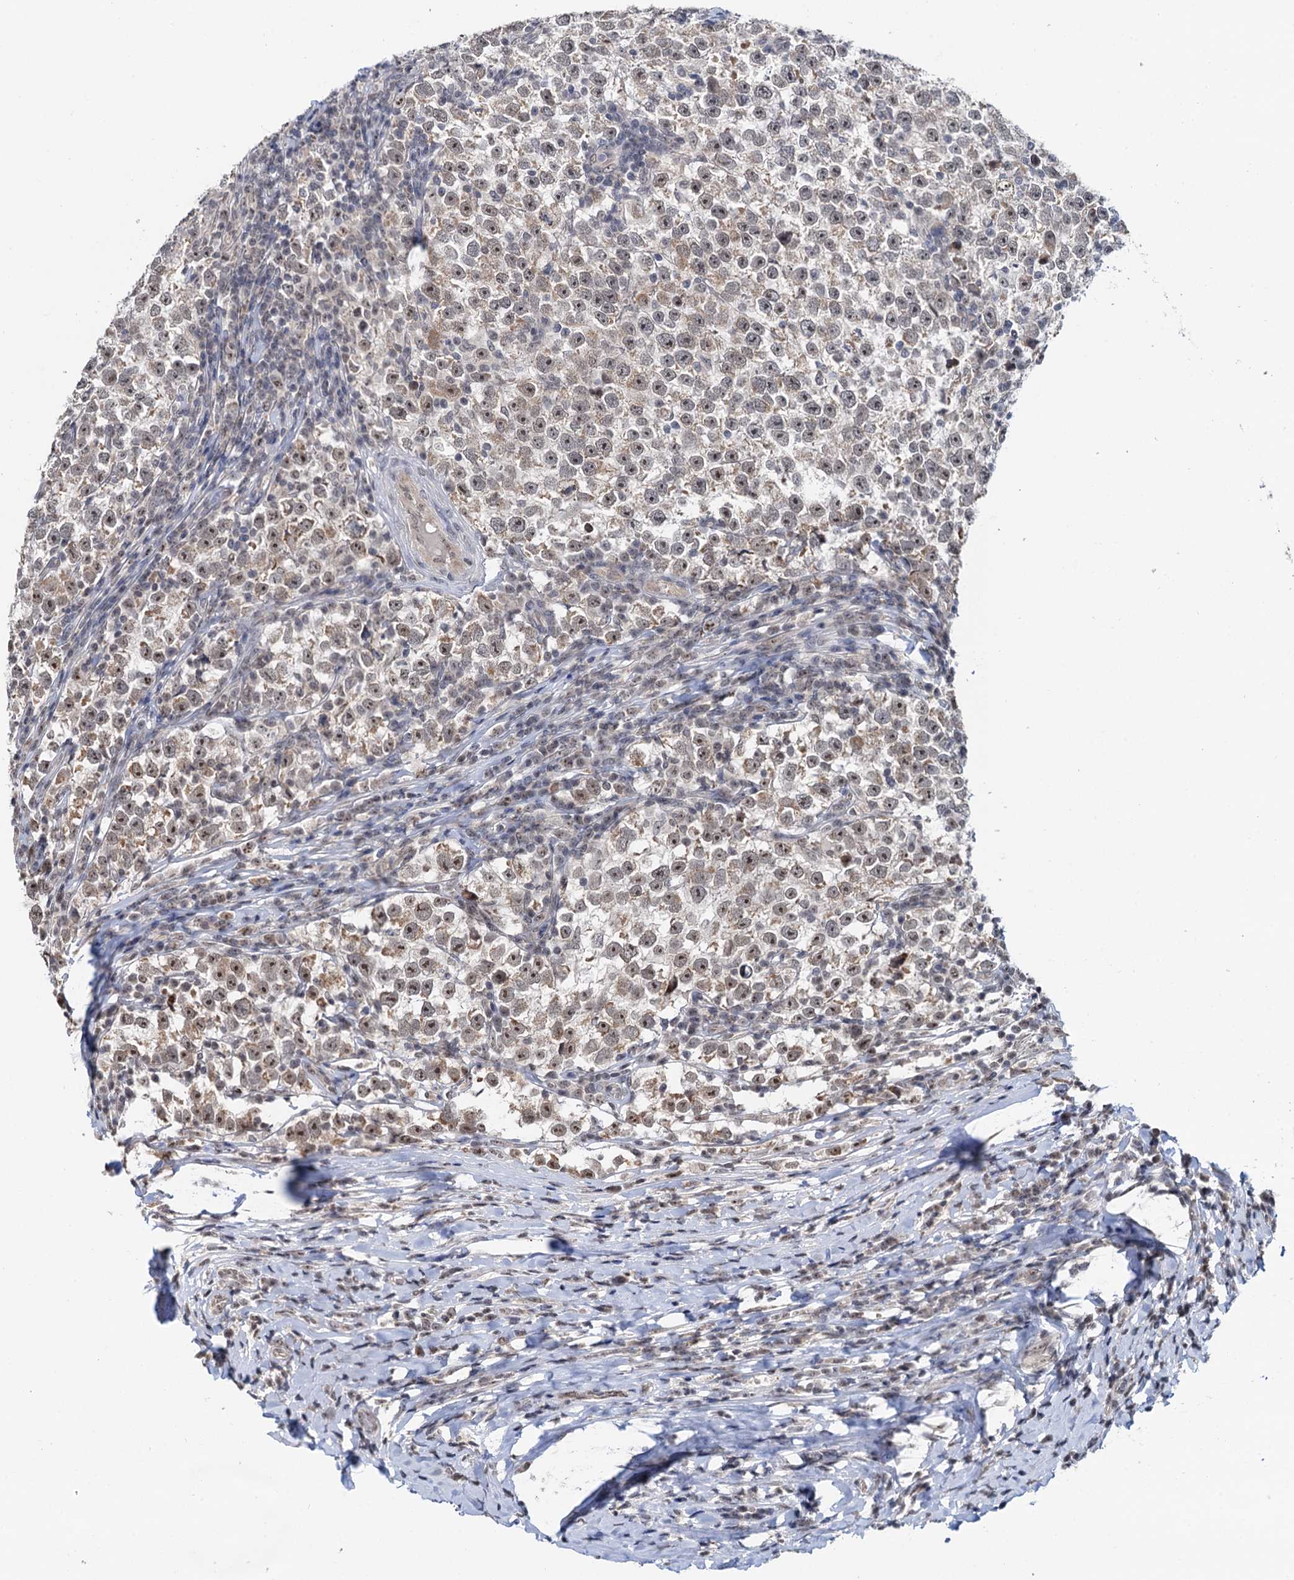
{"staining": {"intensity": "moderate", "quantity": ">75%", "location": "nuclear"}, "tissue": "testis cancer", "cell_type": "Tumor cells", "image_type": "cancer", "snomed": [{"axis": "morphology", "description": "Normal tissue, NOS"}, {"axis": "morphology", "description": "Seminoma, NOS"}, {"axis": "topography", "description": "Testis"}], "caption": "Immunohistochemical staining of human testis seminoma shows medium levels of moderate nuclear expression in approximately >75% of tumor cells.", "gene": "NAT10", "patient": {"sex": "male", "age": 43}}